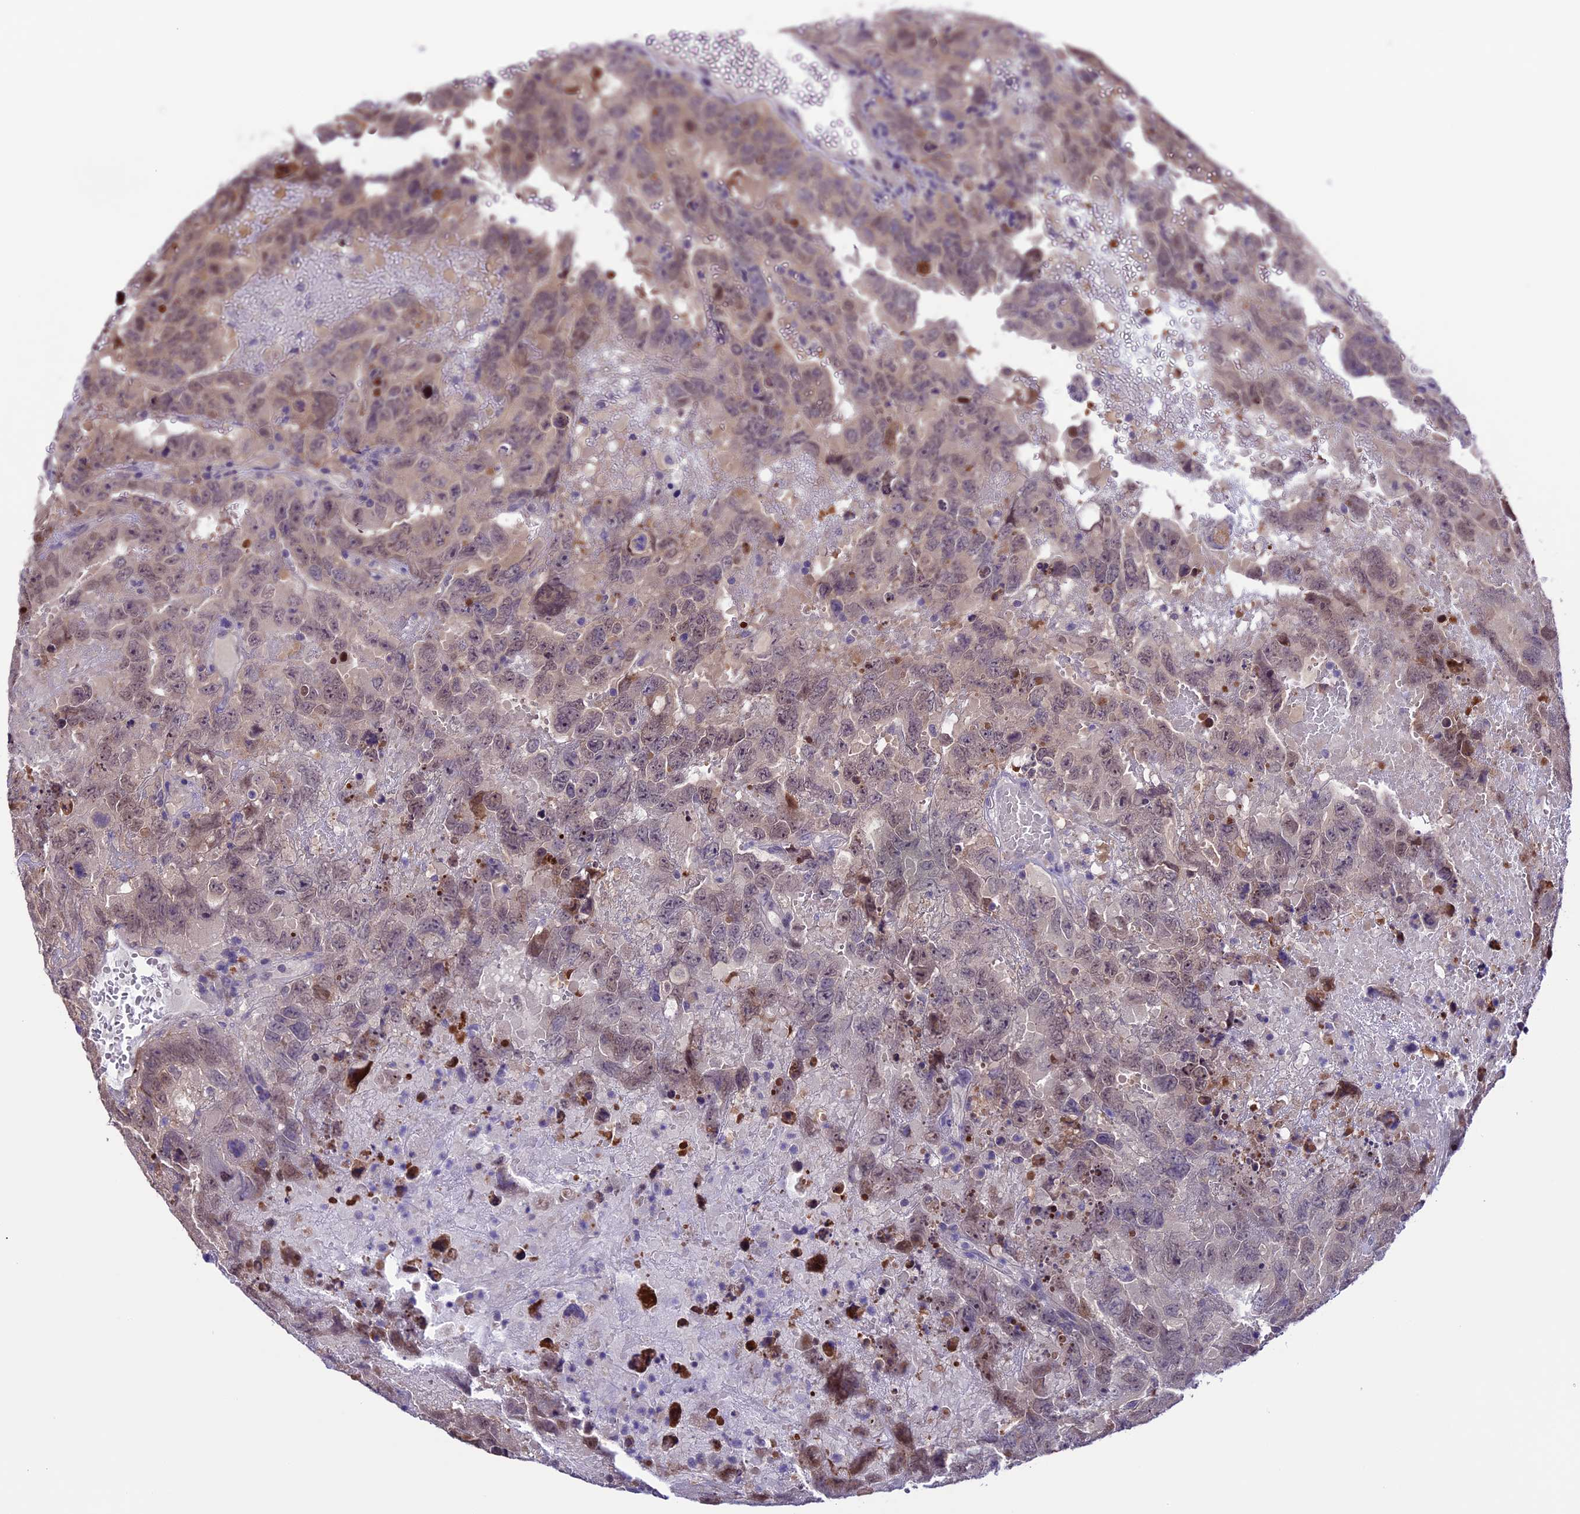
{"staining": {"intensity": "weak", "quantity": "25%-75%", "location": "nuclear"}, "tissue": "testis cancer", "cell_type": "Tumor cells", "image_type": "cancer", "snomed": [{"axis": "morphology", "description": "Carcinoma, Embryonal, NOS"}, {"axis": "topography", "description": "Testis"}], "caption": "Immunohistochemistry (IHC) micrograph of neoplastic tissue: human testis cancer (embryonal carcinoma) stained using IHC reveals low levels of weak protein expression localized specifically in the nuclear of tumor cells, appearing as a nuclear brown color.", "gene": "XKR7", "patient": {"sex": "male", "age": 45}}